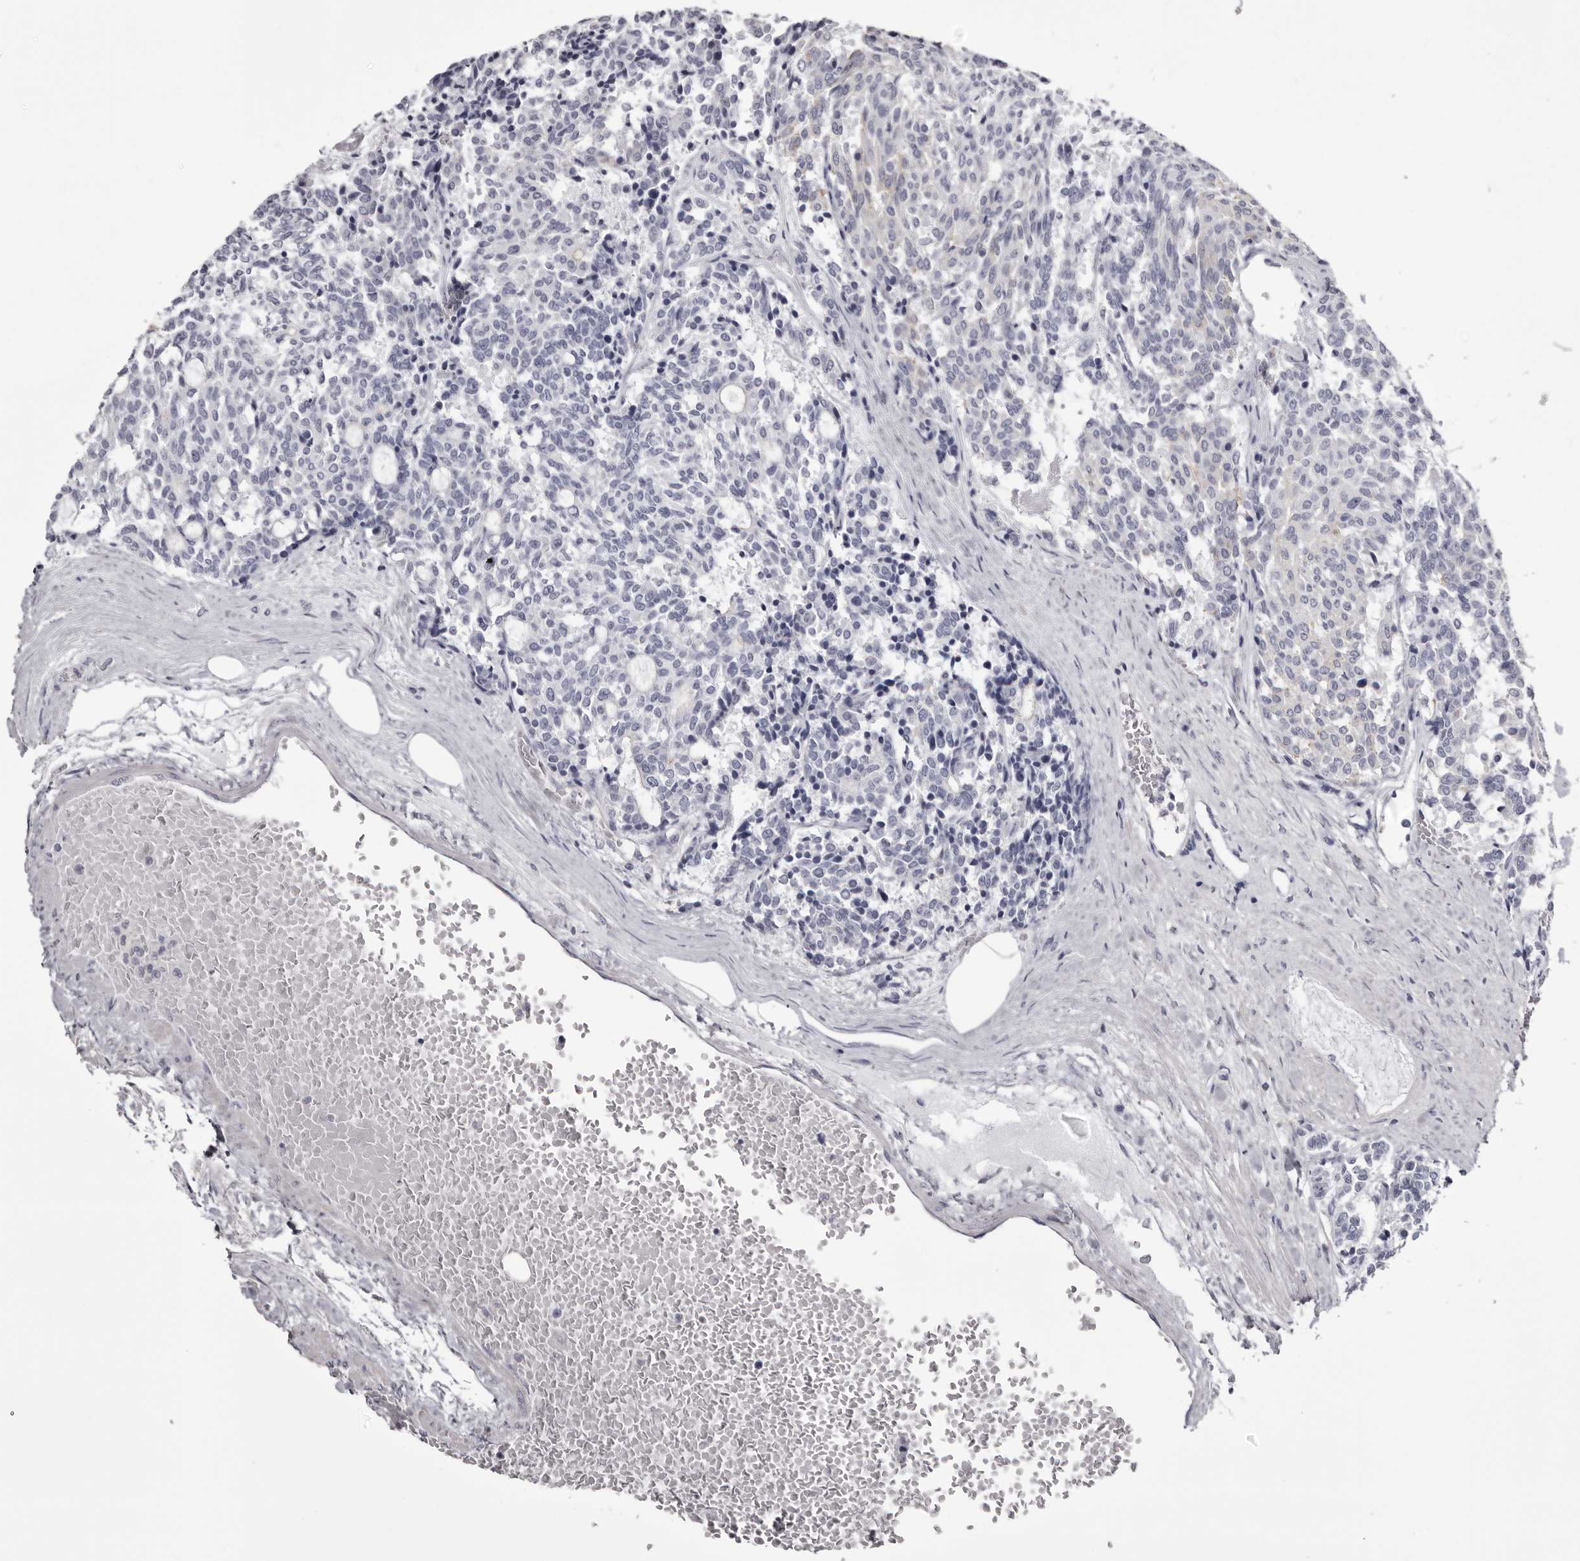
{"staining": {"intensity": "negative", "quantity": "none", "location": "none"}, "tissue": "carcinoid", "cell_type": "Tumor cells", "image_type": "cancer", "snomed": [{"axis": "morphology", "description": "Carcinoid, malignant, NOS"}, {"axis": "topography", "description": "Pancreas"}], "caption": "DAB immunohistochemical staining of human carcinoid (malignant) shows no significant staining in tumor cells.", "gene": "LAD1", "patient": {"sex": "female", "age": 54}}